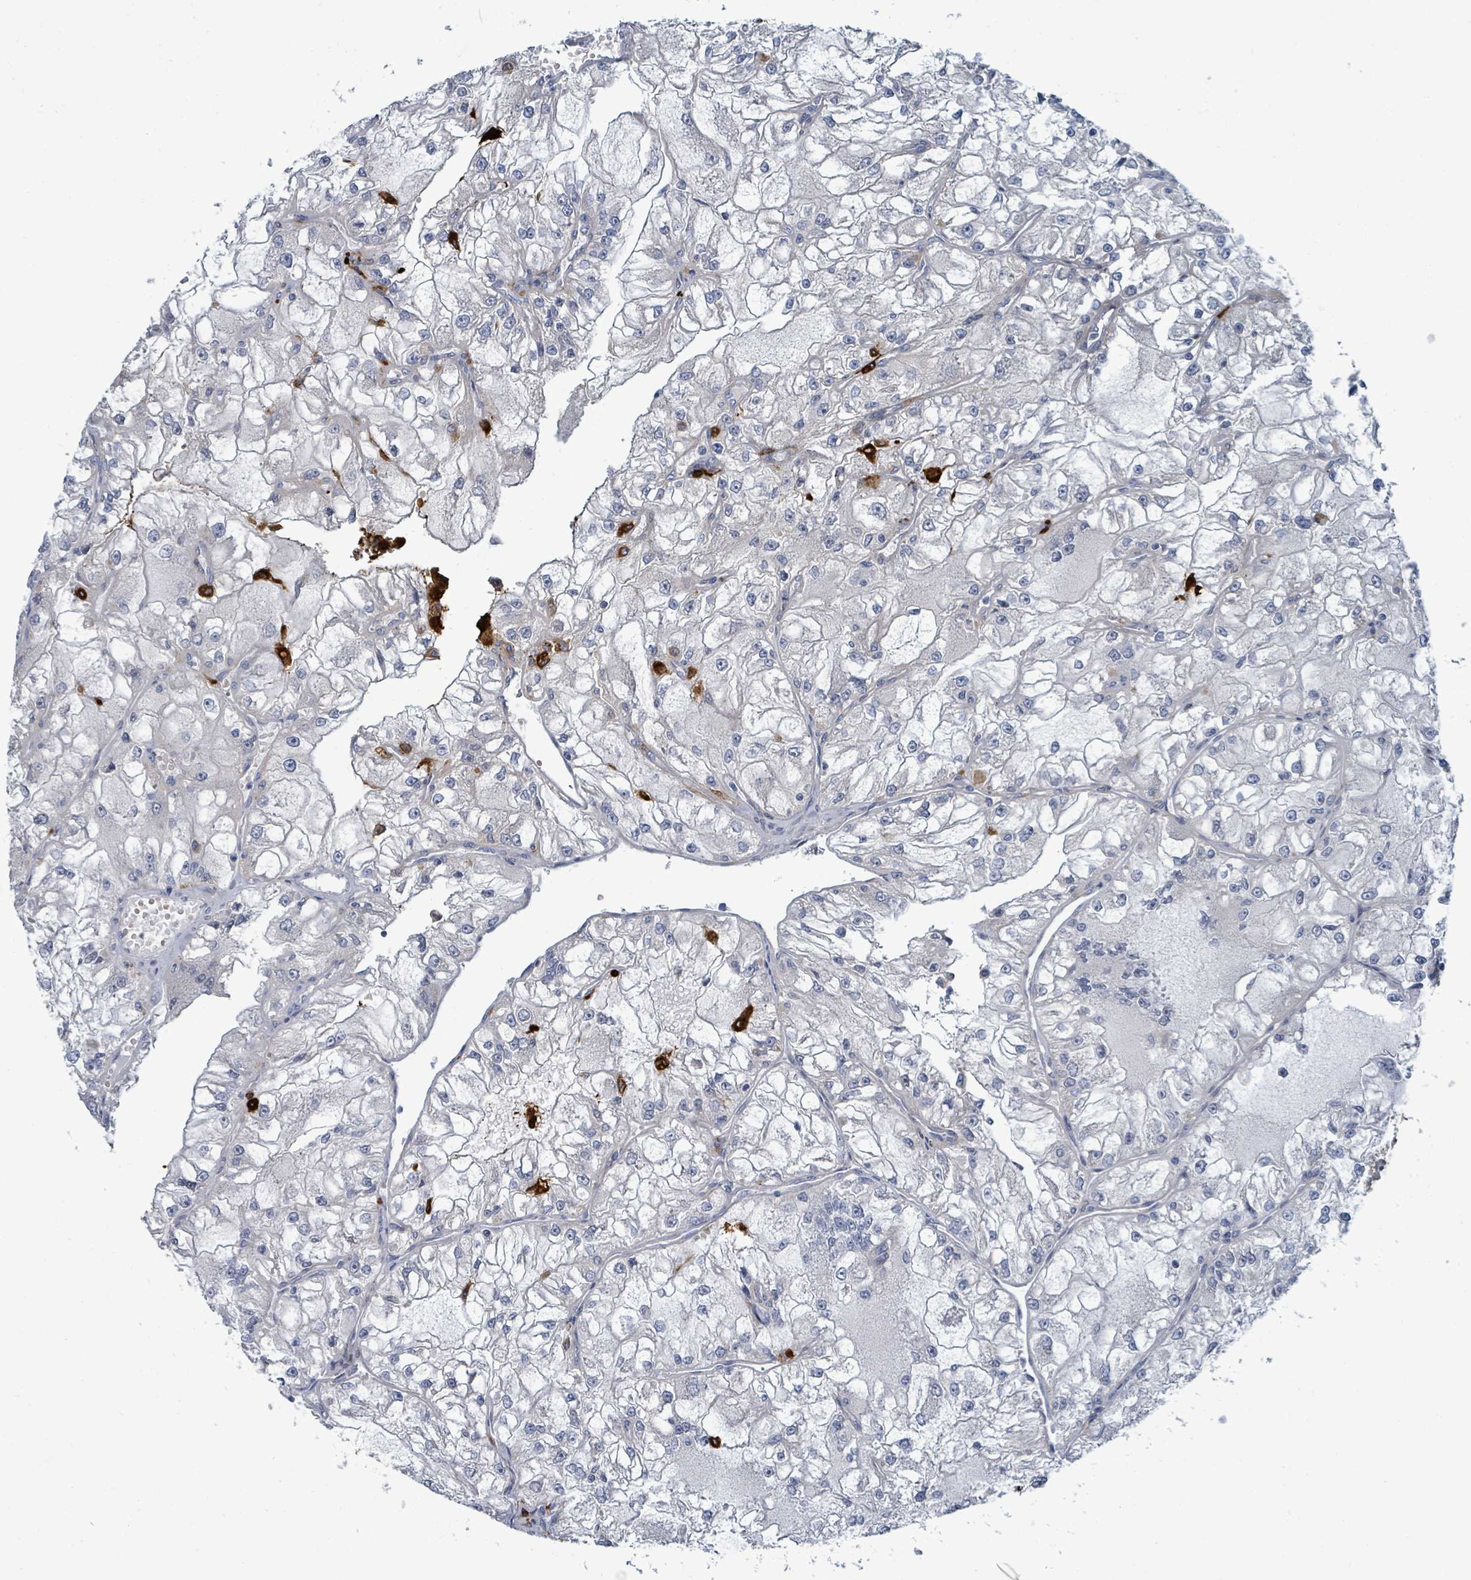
{"staining": {"intensity": "negative", "quantity": "none", "location": "none"}, "tissue": "renal cancer", "cell_type": "Tumor cells", "image_type": "cancer", "snomed": [{"axis": "morphology", "description": "Adenocarcinoma, NOS"}, {"axis": "topography", "description": "Kidney"}], "caption": "Human adenocarcinoma (renal) stained for a protein using immunohistochemistry exhibits no expression in tumor cells.", "gene": "TRDMT1", "patient": {"sex": "female", "age": 72}}